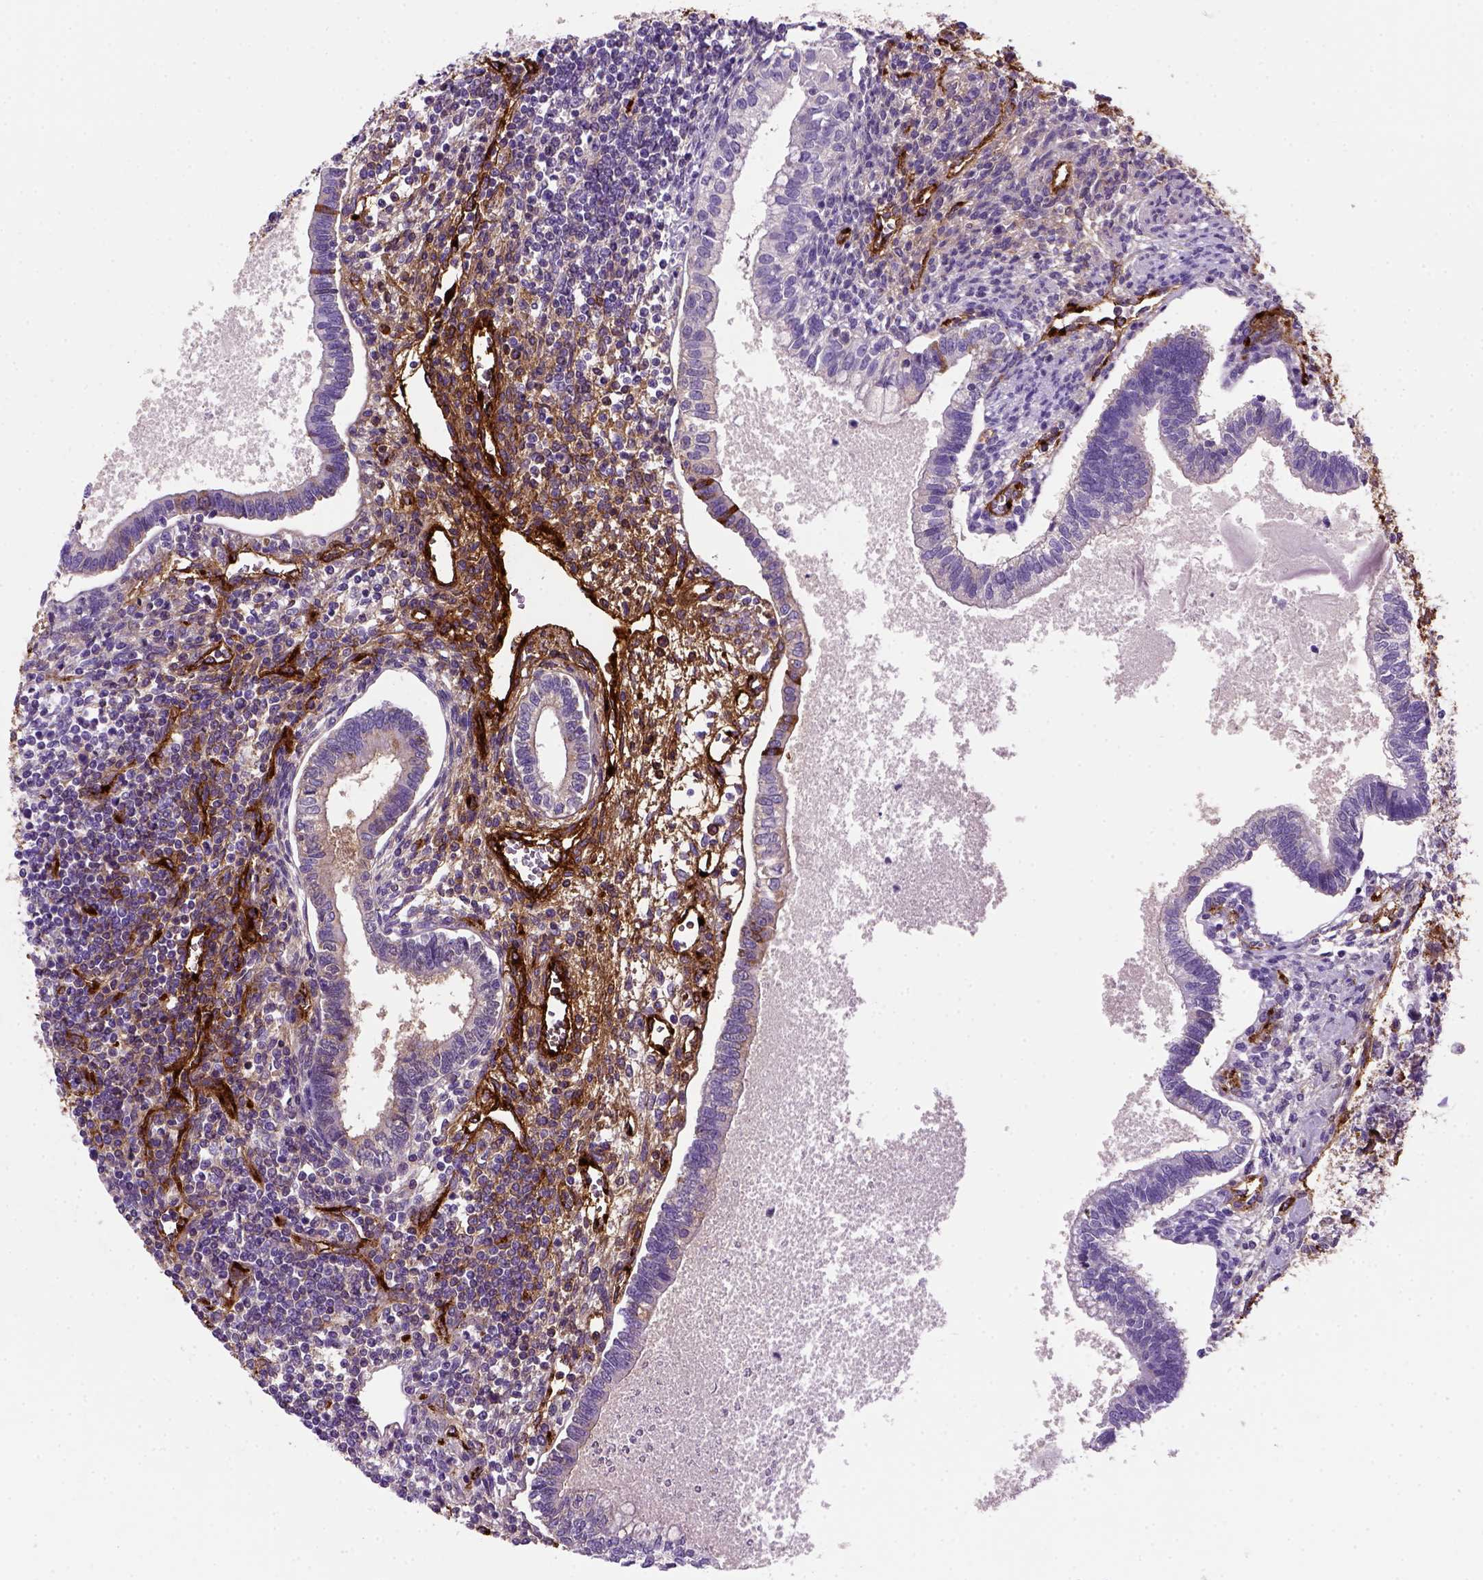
{"staining": {"intensity": "negative", "quantity": "none", "location": "none"}, "tissue": "testis cancer", "cell_type": "Tumor cells", "image_type": "cancer", "snomed": [{"axis": "morphology", "description": "Carcinoma, Embryonal, NOS"}, {"axis": "topography", "description": "Testis"}], "caption": "Testis cancer stained for a protein using immunohistochemistry displays no positivity tumor cells.", "gene": "VWF", "patient": {"sex": "male", "age": 37}}